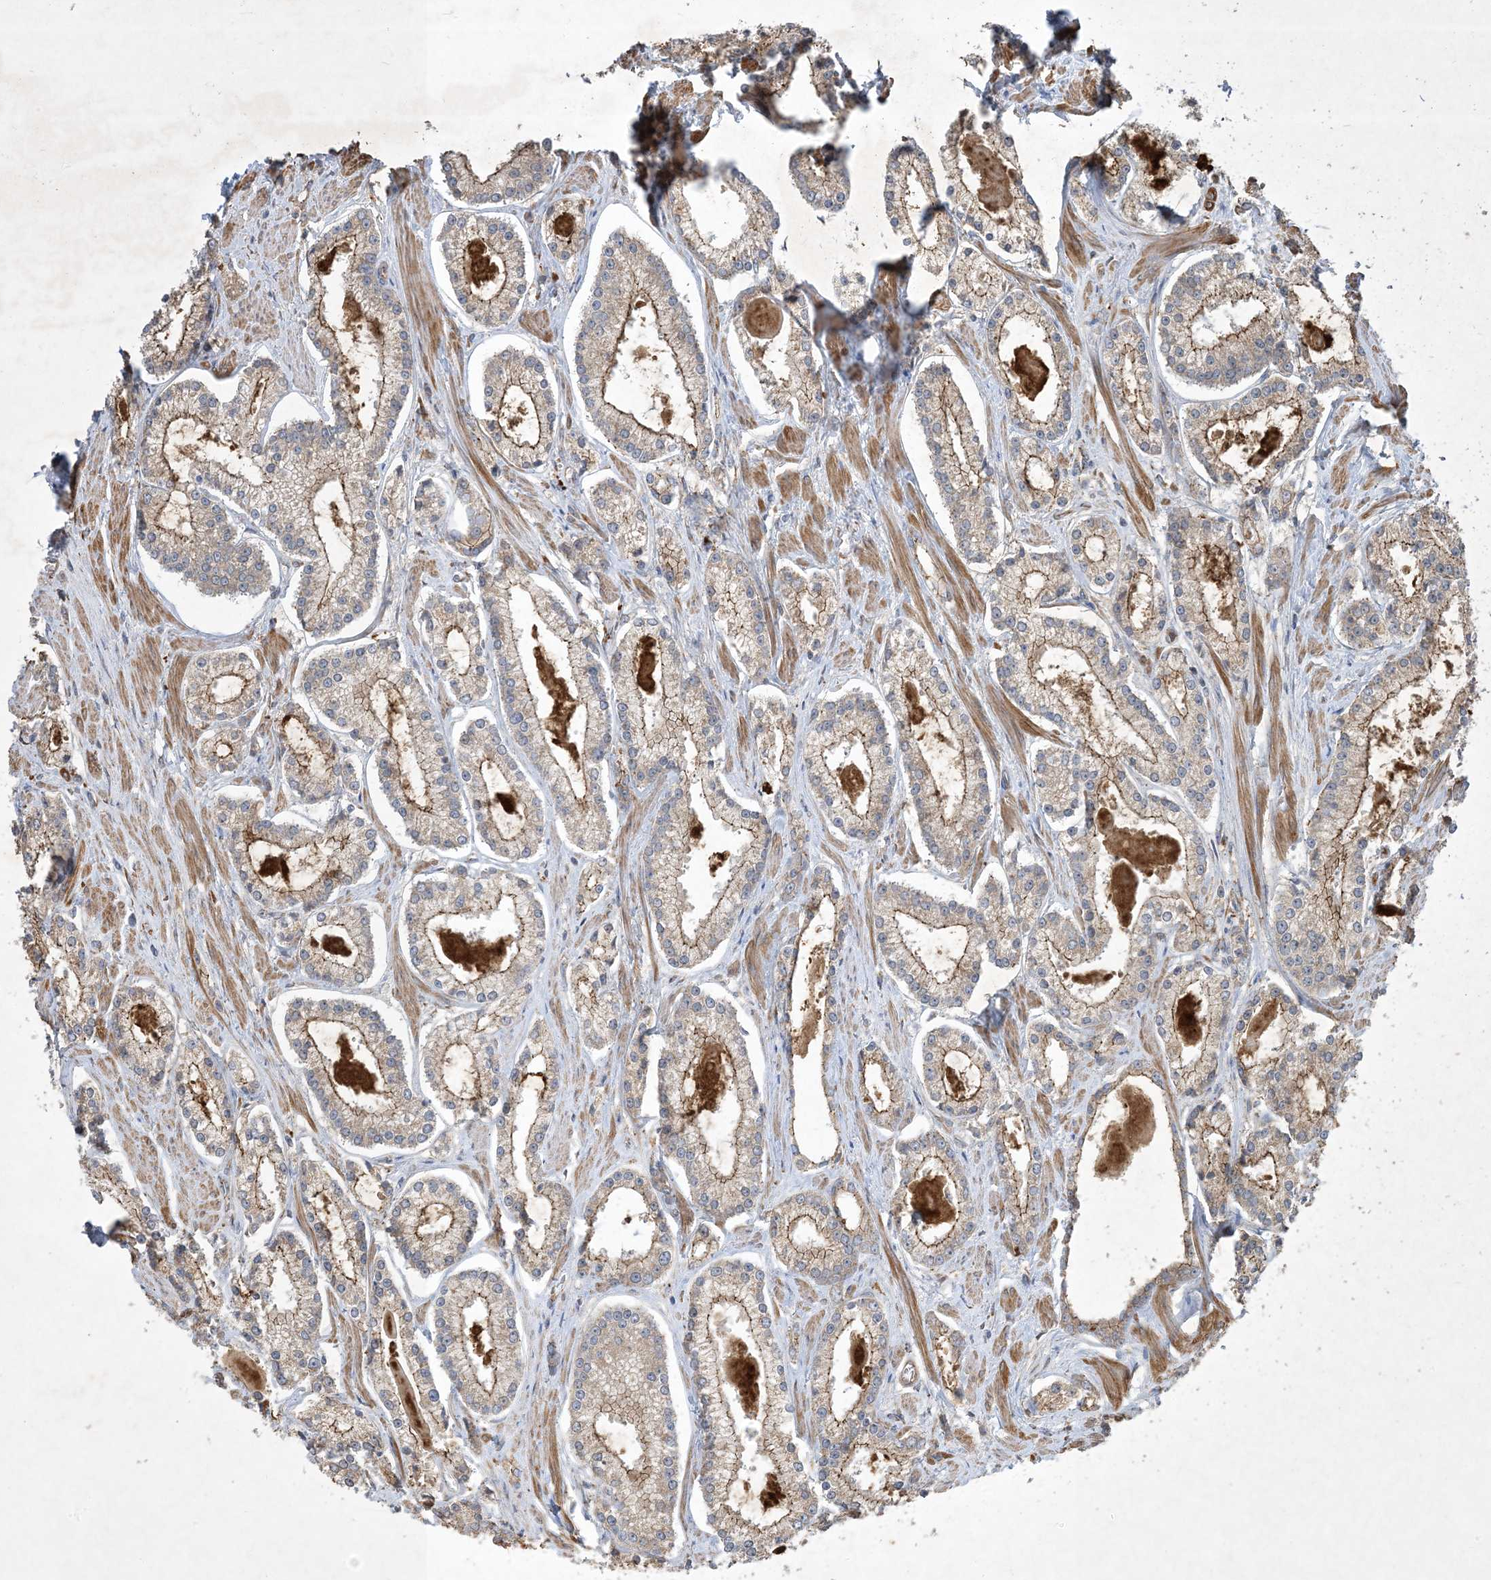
{"staining": {"intensity": "moderate", "quantity": "25%-75%", "location": "cytoplasmic/membranous"}, "tissue": "prostate cancer", "cell_type": "Tumor cells", "image_type": "cancer", "snomed": [{"axis": "morphology", "description": "Adenocarcinoma, Low grade"}, {"axis": "topography", "description": "Prostate"}], "caption": "Prostate cancer (adenocarcinoma (low-grade)) stained for a protein (brown) displays moderate cytoplasmic/membranous positive staining in approximately 25%-75% of tumor cells.", "gene": "OTOP1", "patient": {"sex": "male", "age": 54}}